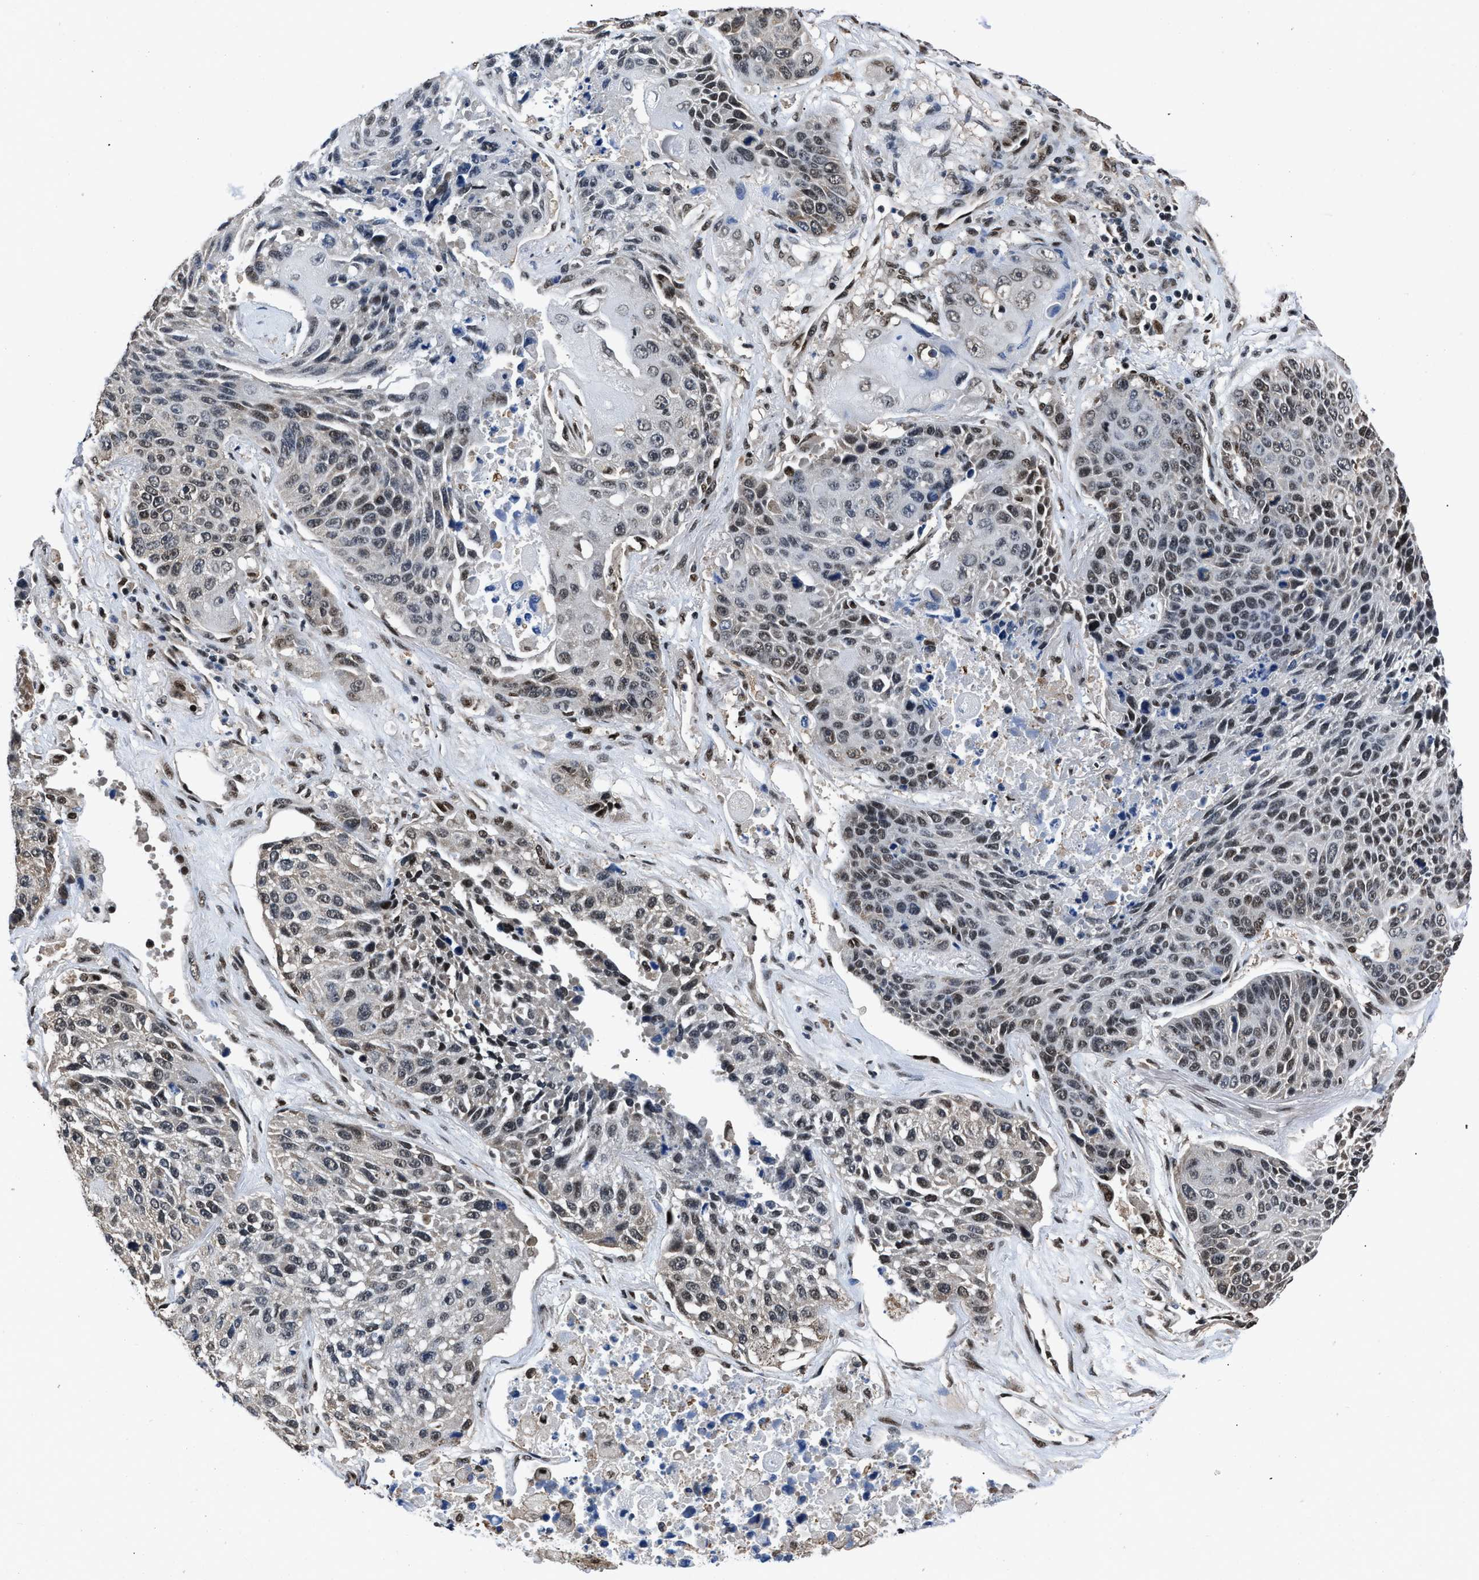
{"staining": {"intensity": "moderate", "quantity": ">75%", "location": "nuclear"}, "tissue": "lung cancer", "cell_type": "Tumor cells", "image_type": "cancer", "snomed": [{"axis": "morphology", "description": "Squamous cell carcinoma, NOS"}, {"axis": "topography", "description": "Lung"}], "caption": "Immunohistochemistry (IHC) photomicrograph of neoplastic tissue: lung cancer stained using IHC reveals medium levels of moderate protein expression localized specifically in the nuclear of tumor cells, appearing as a nuclear brown color.", "gene": "HNRNPH2", "patient": {"sex": "male", "age": 61}}